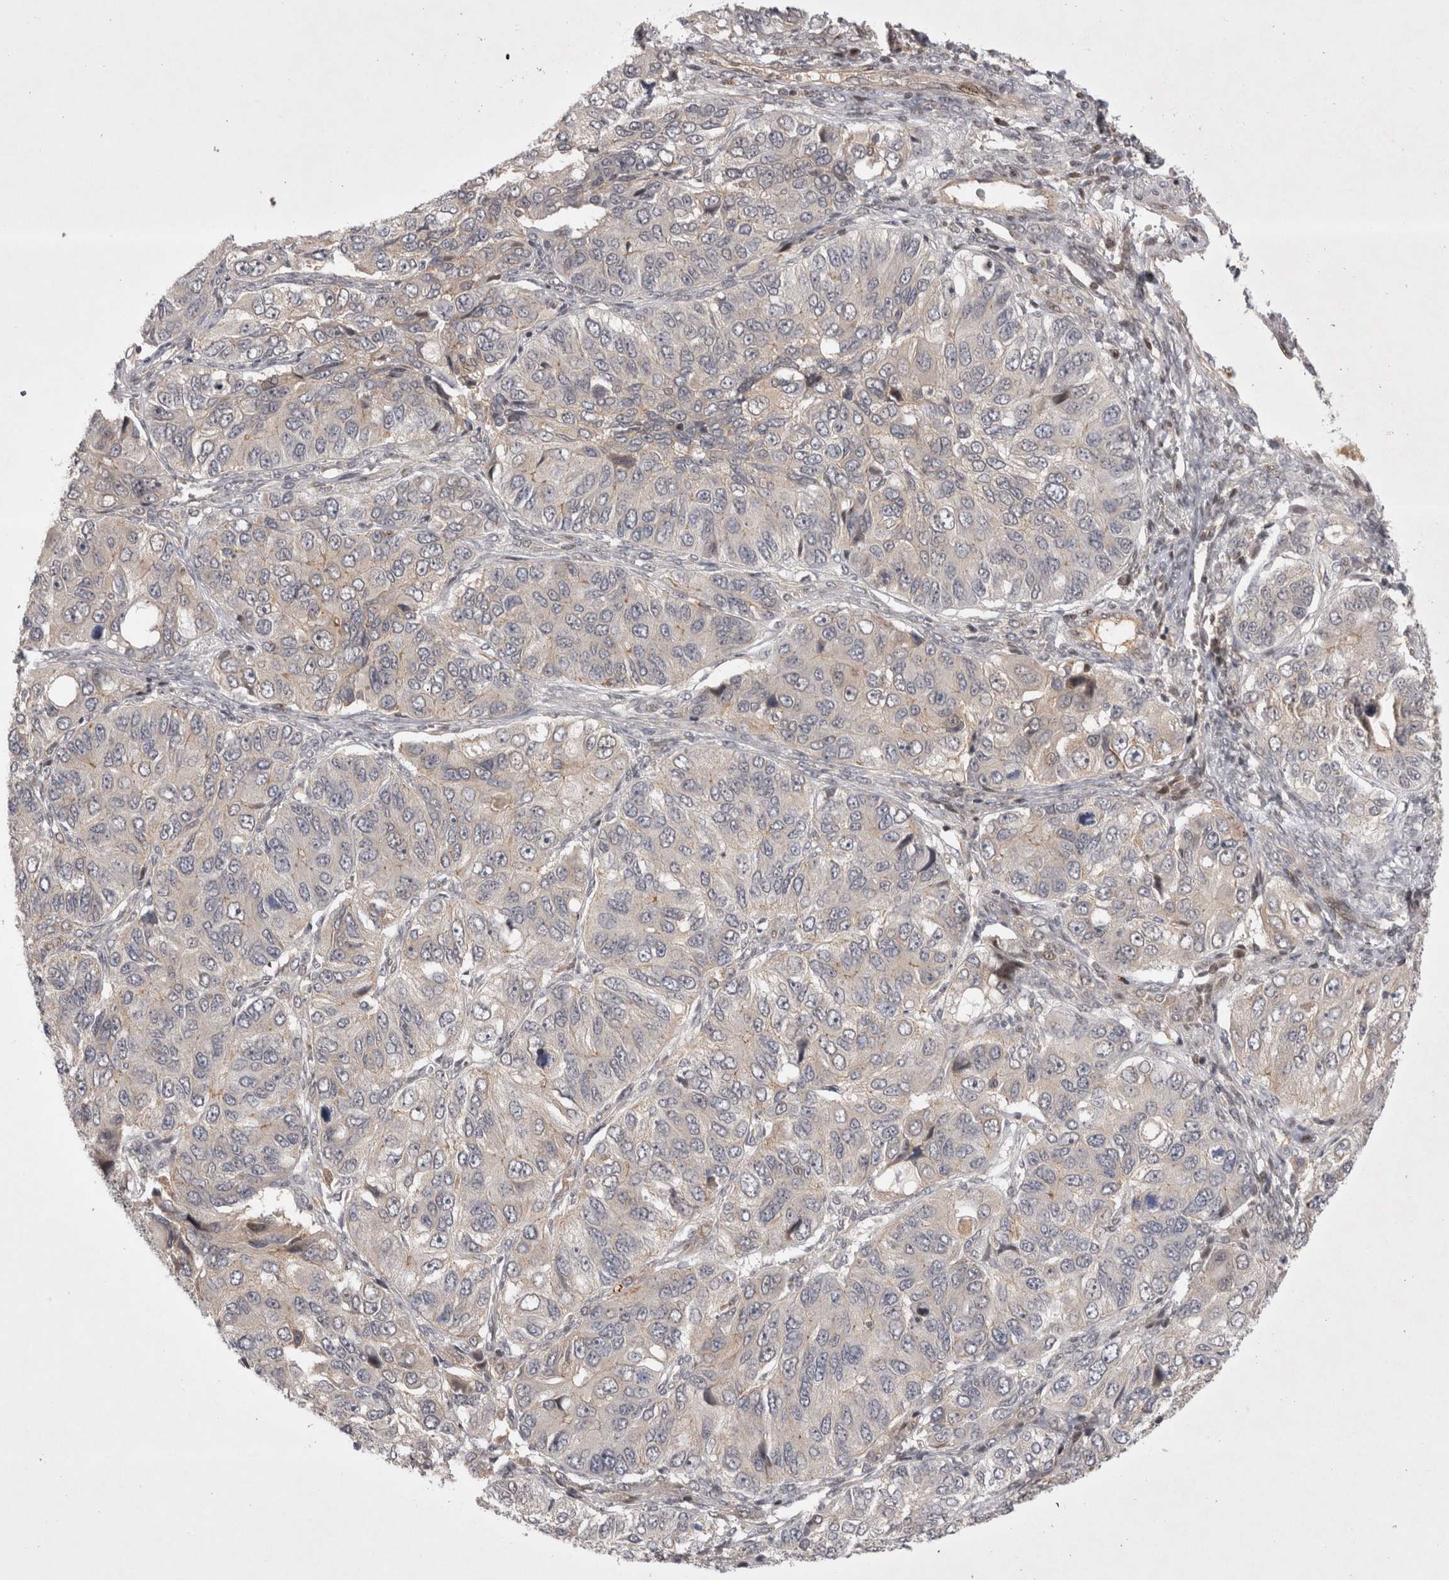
{"staining": {"intensity": "negative", "quantity": "none", "location": "none"}, "tissue": "ovarian cancer", "cell_type": "Tumor cells", "image_type": "cancer", "snomed": [{"axis": "morphology", "description": "Carcinoma, endometroid"}, {"axis": "topography", "description": "Ovary"}], "caption": "DAB immunohistochemical staining of human ovarian cancer (endometroid carcinoma) reveals no significant expression in tumor cells.", "gene": "PLEKHM1", "patient": {"sex": "female", "age": 51}}